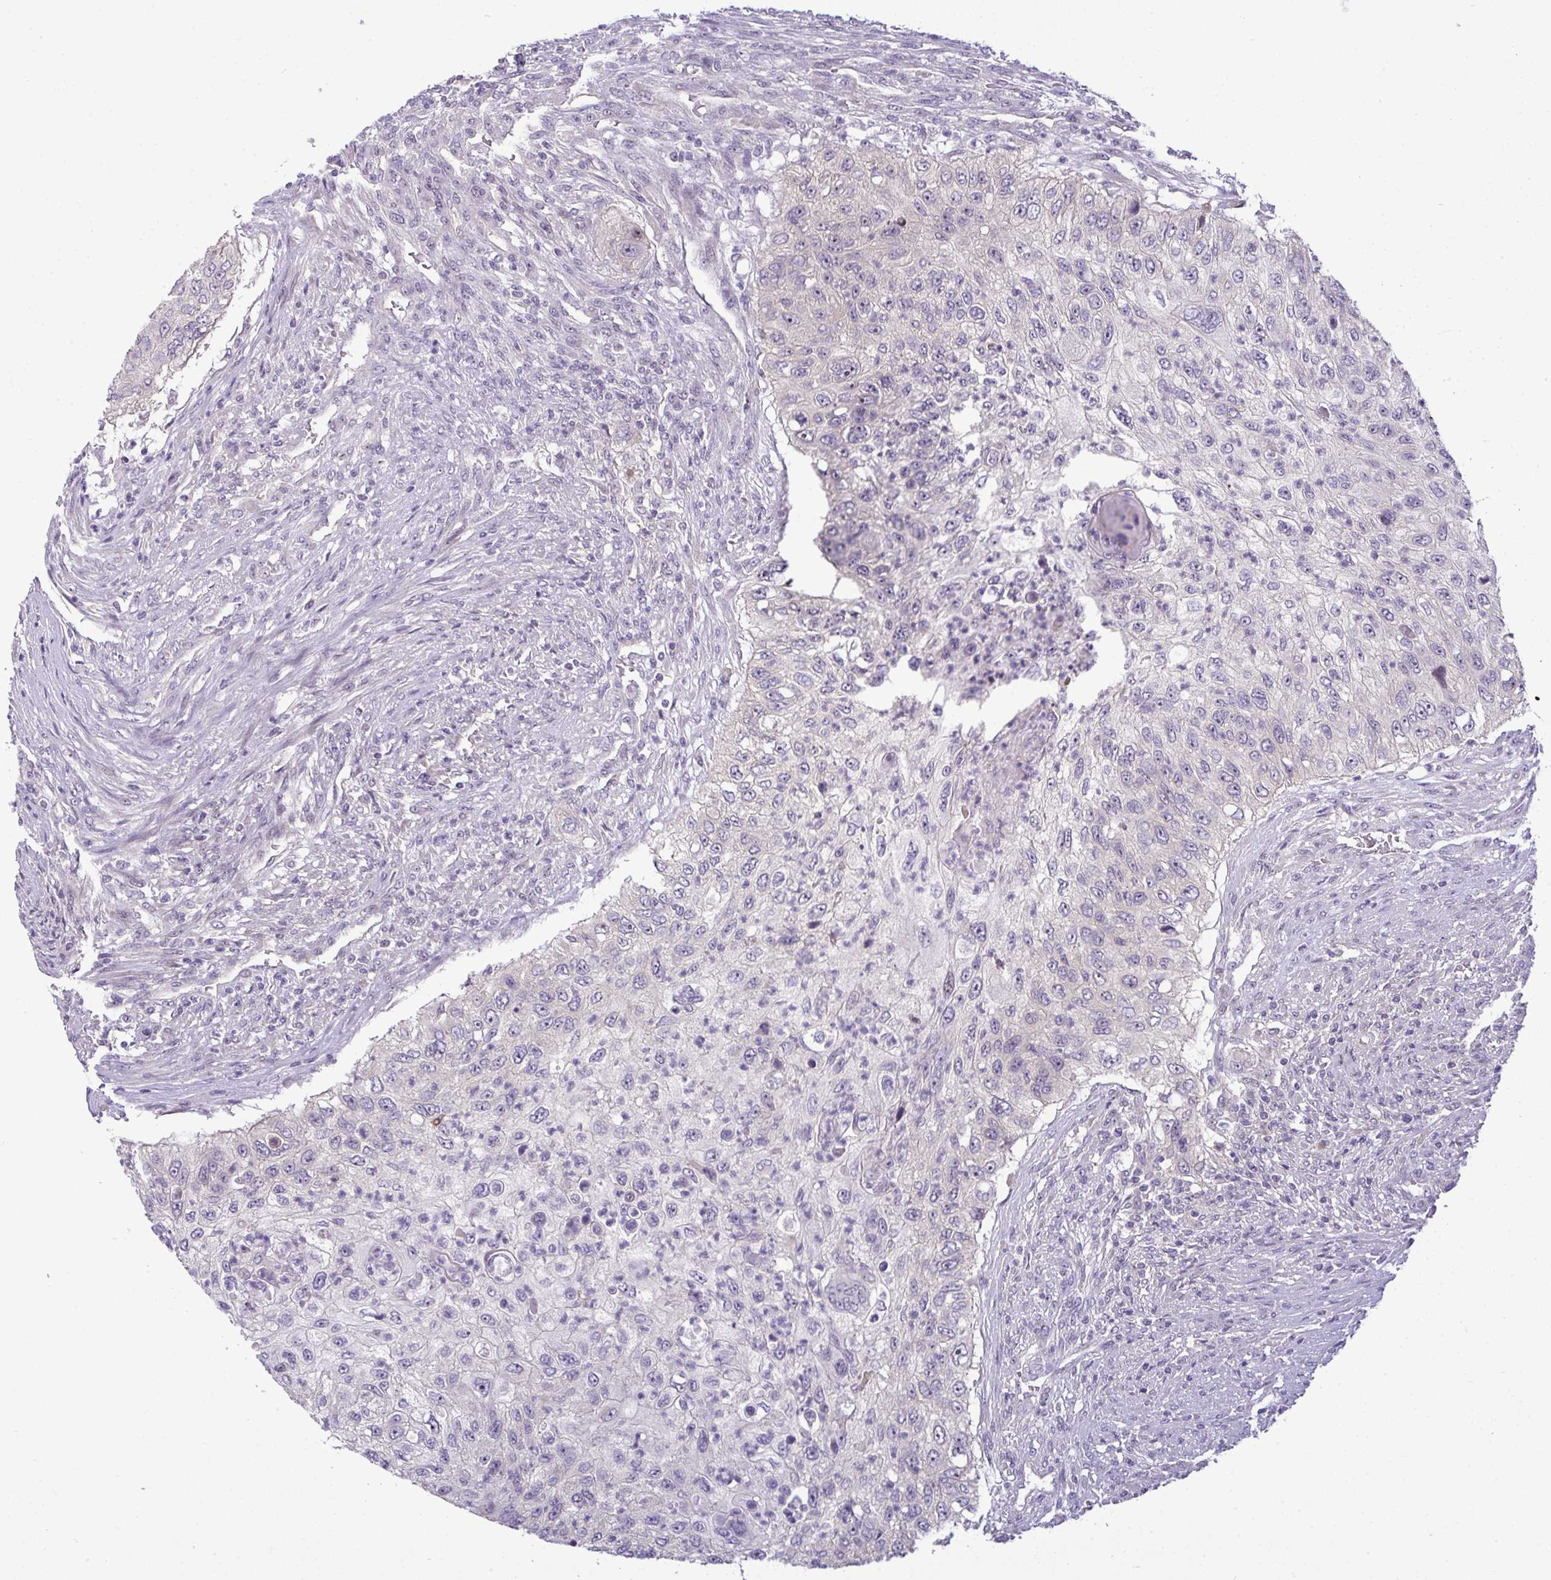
{"staining": {"intensity": "negative", "quantity": "none", "location": "none"}, "tissue": "urothelial cancer", "cell_type": "Tumor cells", "image_type": "cancer", "snomed": [{"axis": "morphology", "description": "Urothelial carcinoma, High grade"}, {"axis": "topography", "description": "Urinary bladder"}], "caption": "IHC micrograph of human urothelial carcinoma (high-grade) stained for a protein (brown), which displays no expression in tumor cells.", "gene": "NT5C1A", "patient": {"sex": "female", "age": 60}}